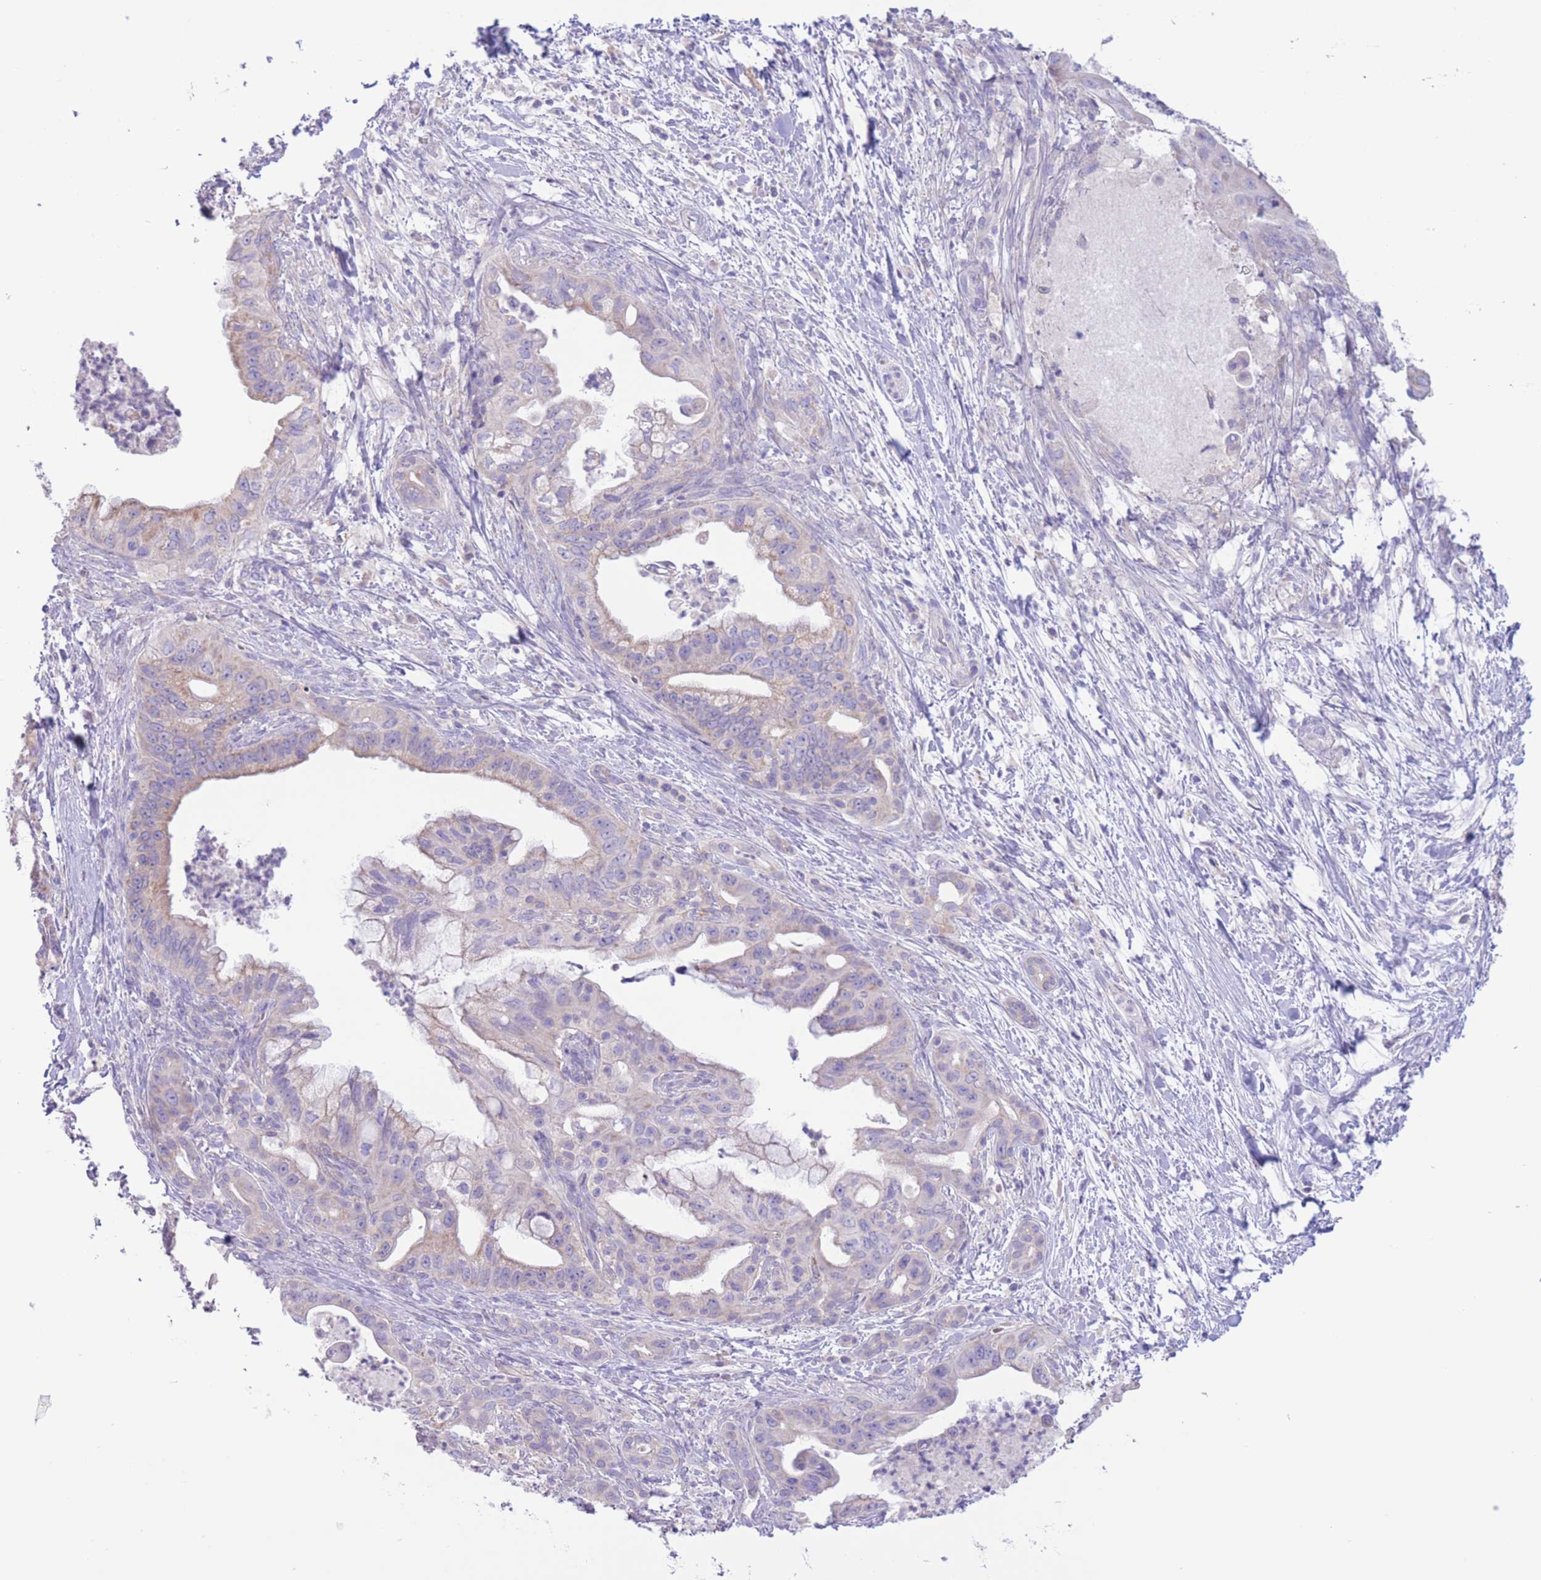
{"staining": {"intensity": "weak", "quantity": "<25%", "location": "cytoplasmic/membranous"}, "tissue": "pancreatic cancer", "cell_type": "Tumor cells", "image_type": "cancer", "snomed": [{"axis": "morphology", "description": "Adenocarcinoma, NOS"}, {"axis": "topography", "description": "Pancreas"}], "caption": "There is no significant positivity in tumor cells of pancreatic cancer (adenocarcinoma).", "gene": "FAH", "patient": {"sex": "male", "age": 58}}